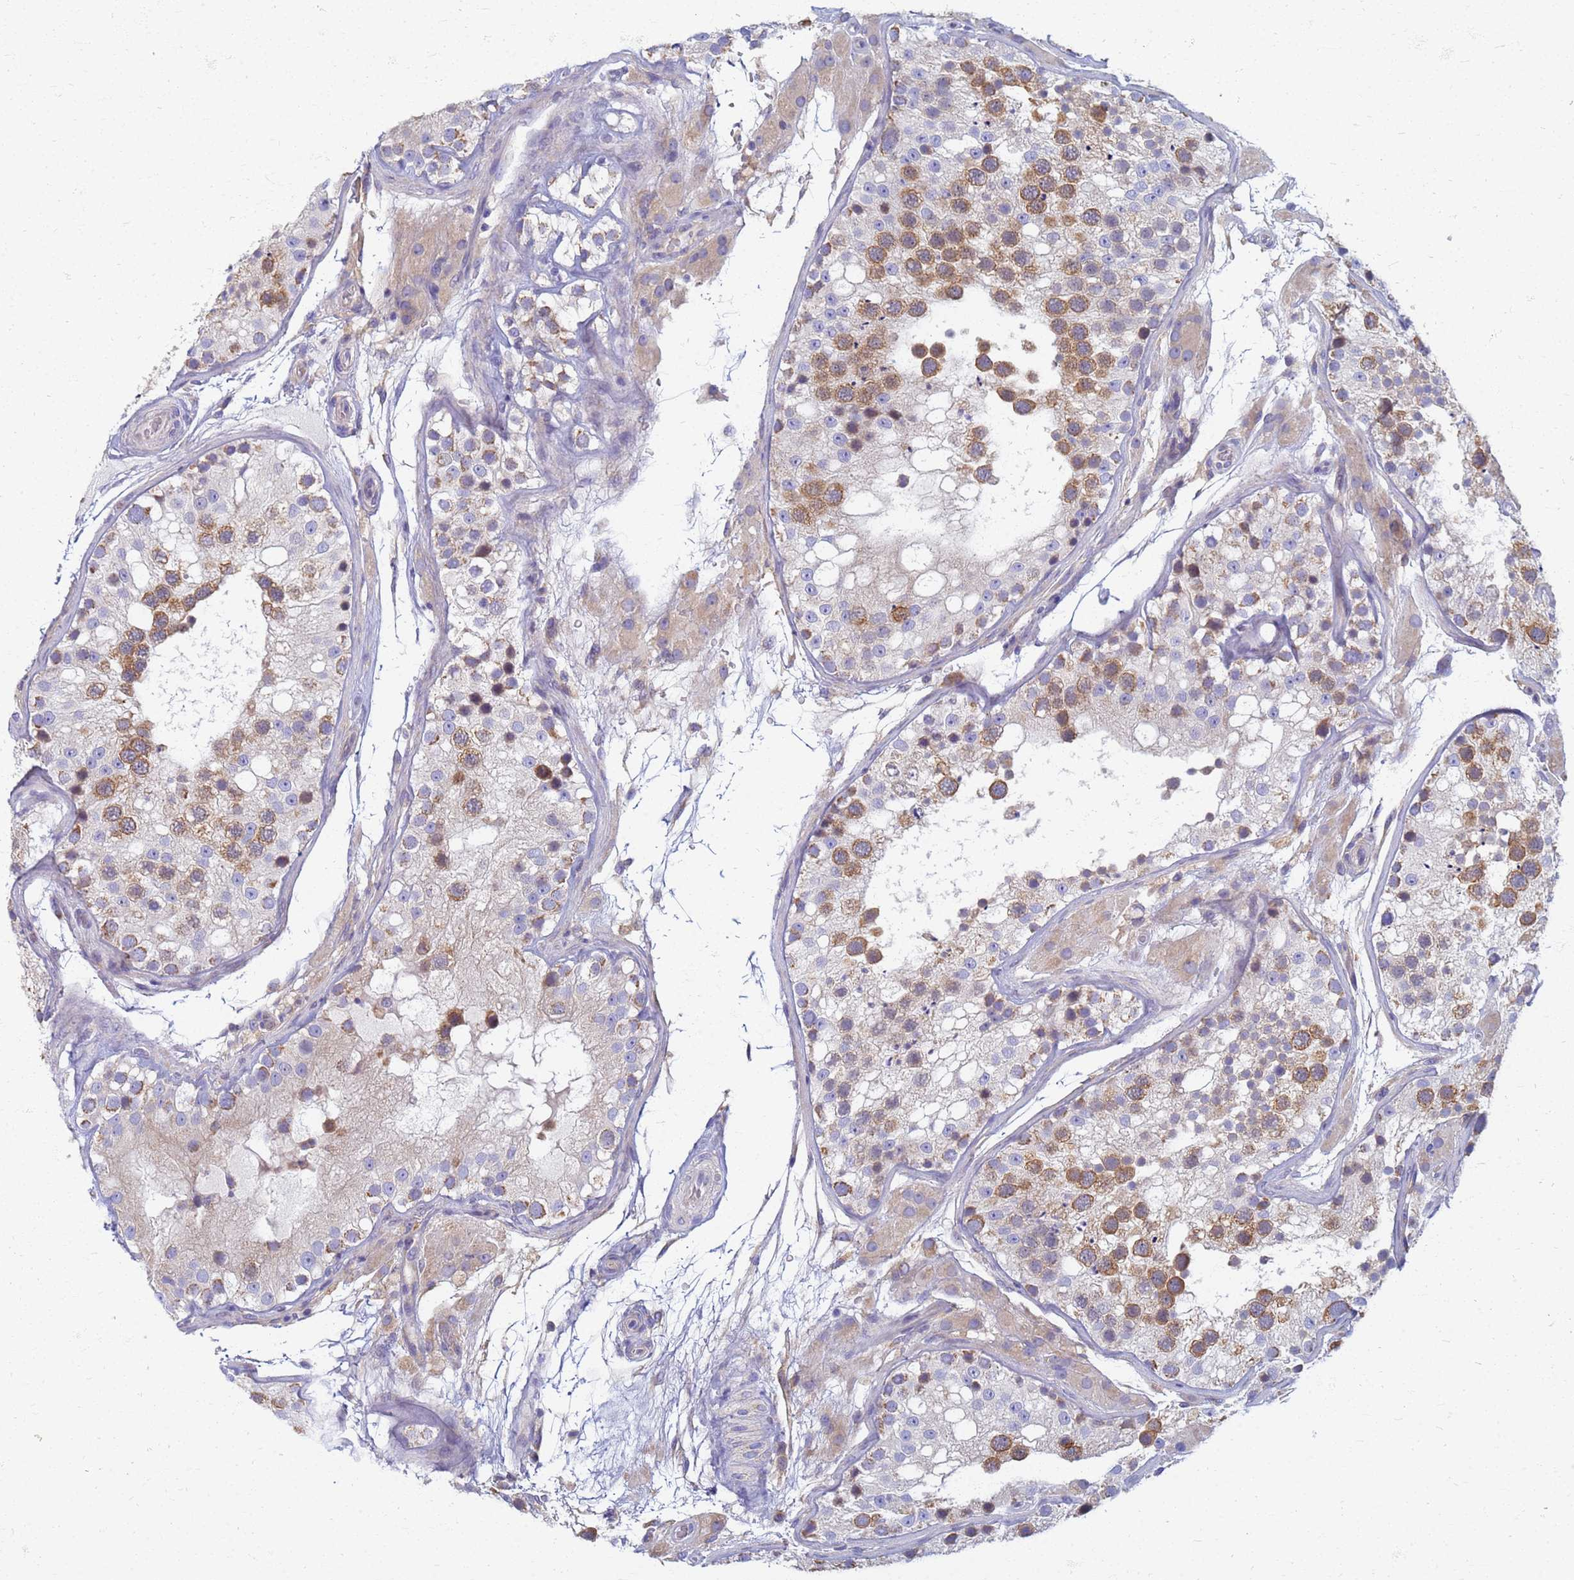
{"staining": {"intensity": "moderate", "quantity": "25%-75%", "location": "cytoplasmic/membranous"}, "tissue": "testis", "cell_type": "Cells in seminiferous ducts", "image_type": "normal", "snomed": [{"axis": "morphology", "description": "Normal tissue, NOS"}, {"axis": "topography", "description": "Testis"}], "caption": "Testis stained with IHC displays moderate cytoplasmic/membranous expression in approximately 25%-75% of cells in seminiferous ducts. The protein is shown in brown color, while the nuclei are stained blue.", "gene": "EEA1", "patient": {"sex": "male", "age": 26}}